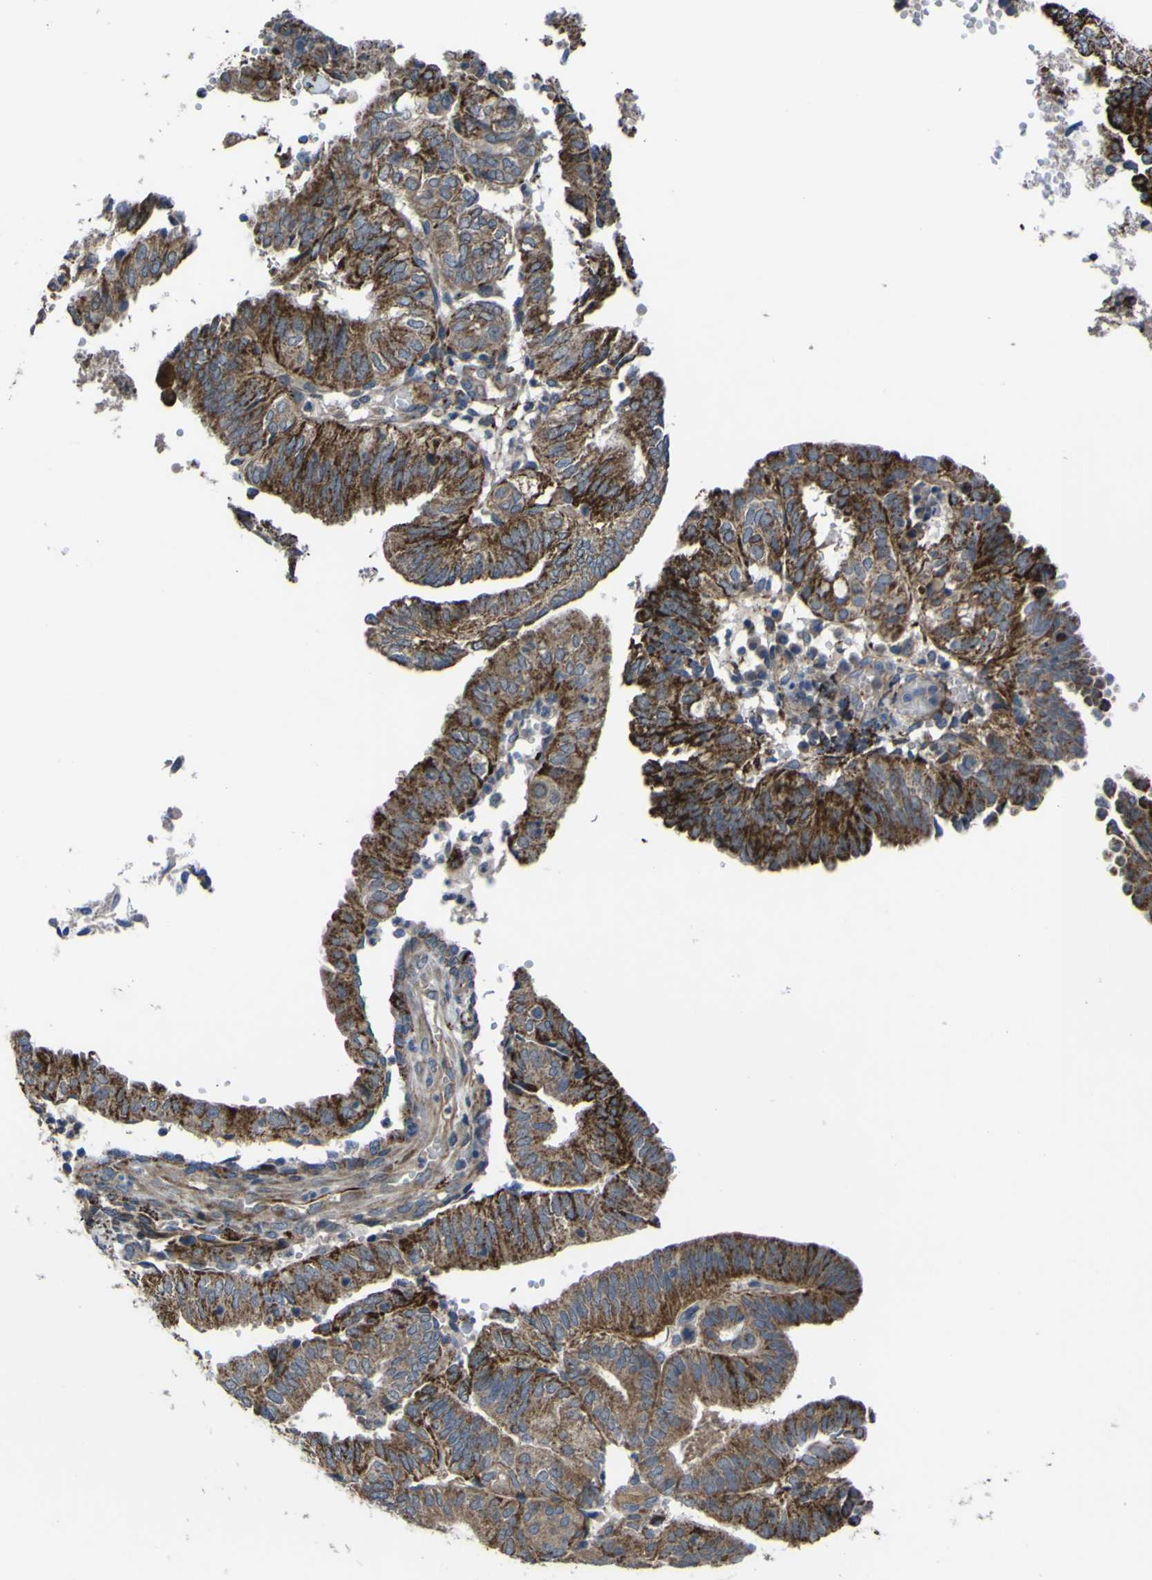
{"staining": {"intensity": "strong", "quantity": ">75%", "location": "cytoplasmic/membranous"}, "tissue": "endometrial cancer", "cell_type": "Tumor cells", "image_type": "cancer", "snomed": [{"axis": "morphology", "description": "Adenocarcinoma, NOS"}, {"axis": "topography", "description": "Uterus"}], "caption": "This micrograph shows IHC staining of endometrial cancer (adenocarcinoma), with high strong cytoplasmic/membranous staining in about >75% of tumor cells.", "gene": "GPLD1", "patient": {"sex": "female", "age": 60}}